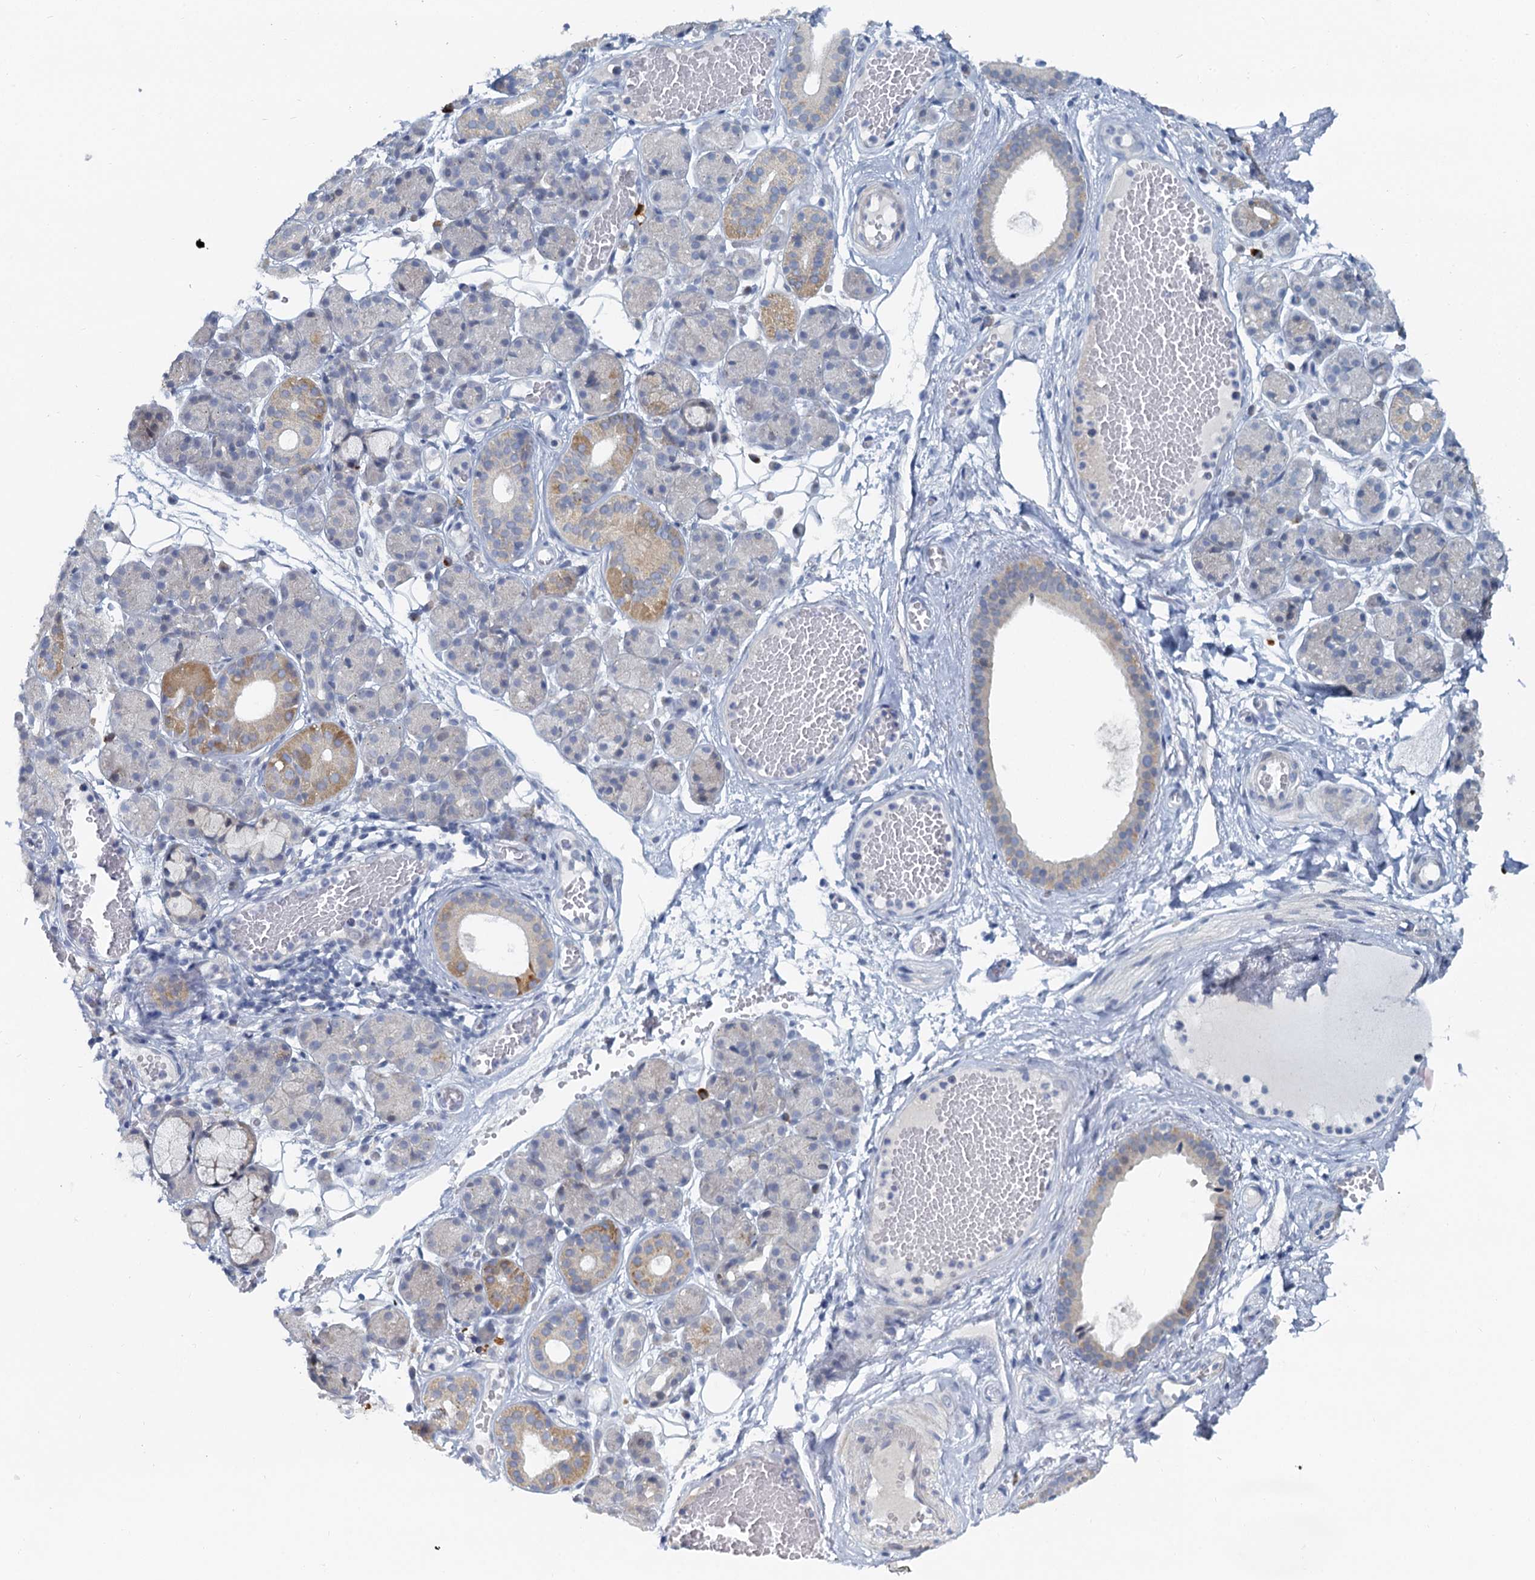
{"staining": {"intensity": "moderate", "quantity": "<25%", "location": "cytoplasmic/membranous"}, "tissue": "salivary gland", "cell_type": "Glandular cells", "image_type": "normal", "snomed": [{"axis": "morphology", "description": "Normal tissue, NOS"}, {"axis": "topography", "description": "Salivary gland"}], "caption": "Immunohistochemical staining of normal human salivary gland shows moderate cytoplasmic/membranous protein staining in about <25% of glandular cells. The staining is performed using DAB brown chromogen to label protein expression. The nuclei are counter-stained blue using hematoxylin.", "gene": "ACRBP", "patient": {"sex": "male", "age": 63}}